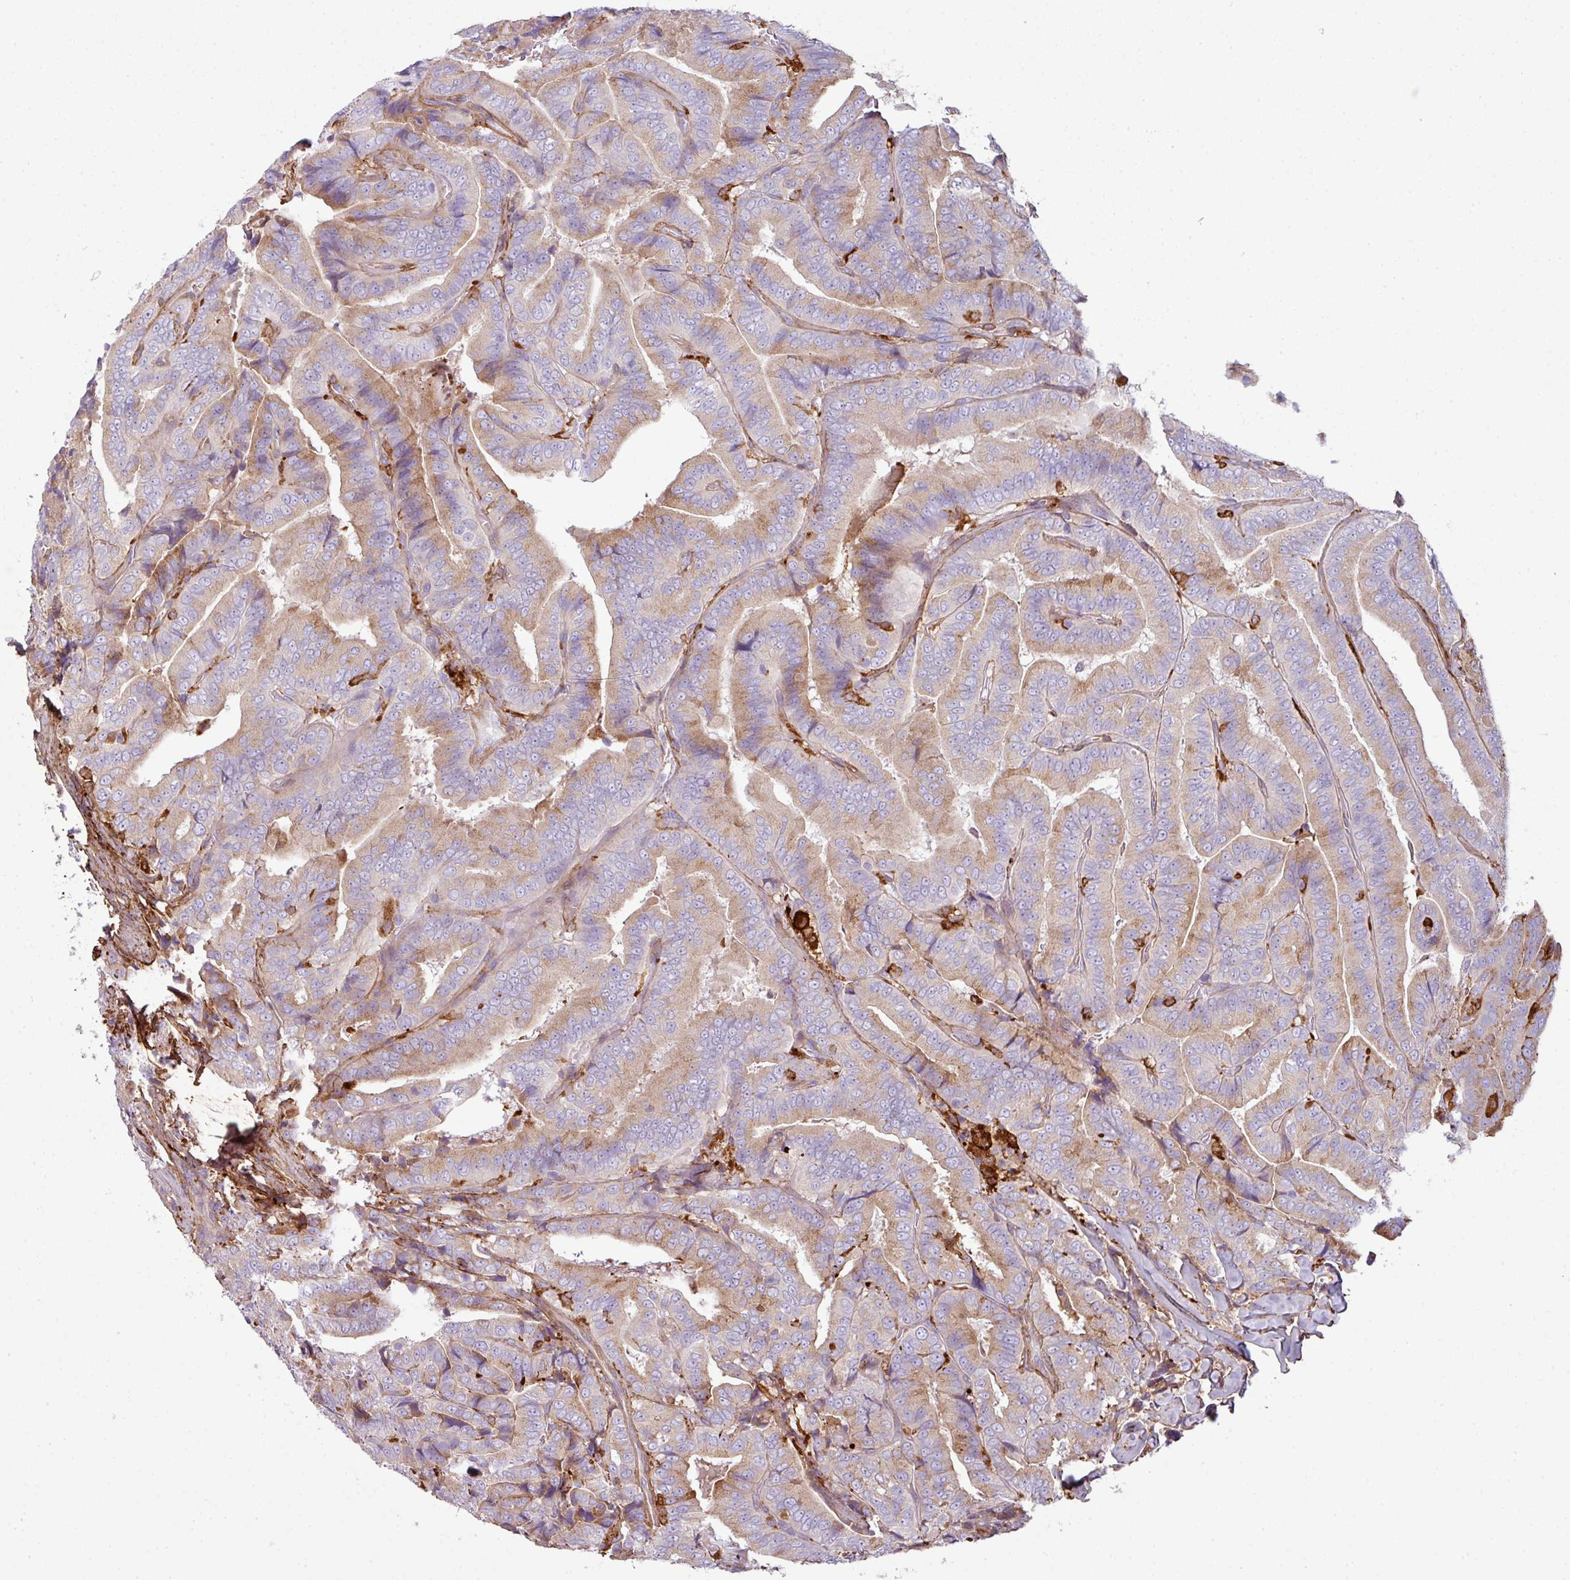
{"staining": {"intensity": "weak", "quantity": ">75%", "location": "cytoplasmic/membranous"}, "tissue": "thyroid cancer", "cell_type": "Tumor cells", "image_type": "cancer", "snomed": [{"axis": "morphology", "description": "Papillary adenocarcinoma, NOS"}, {"axis": "topography", "description": "Thyroid gland"}], "caption": "High-magnification brightfield microscopy of thyroid cancer (papillary adenocarcinoma) stained with DAB (3,3'-diaminobenzidine) (brown) and counterstained with hematoxylin (blue). tumor cells exhibit weak cytoplasmic/membranous expression is present in about>75% of cells. (DAB (3,3'-diaminobenzidine) = brown stain, brightfield microscopy at high magnification).", "gene": "COL8A1", "patient": {"sex": "male", "age": 61}}